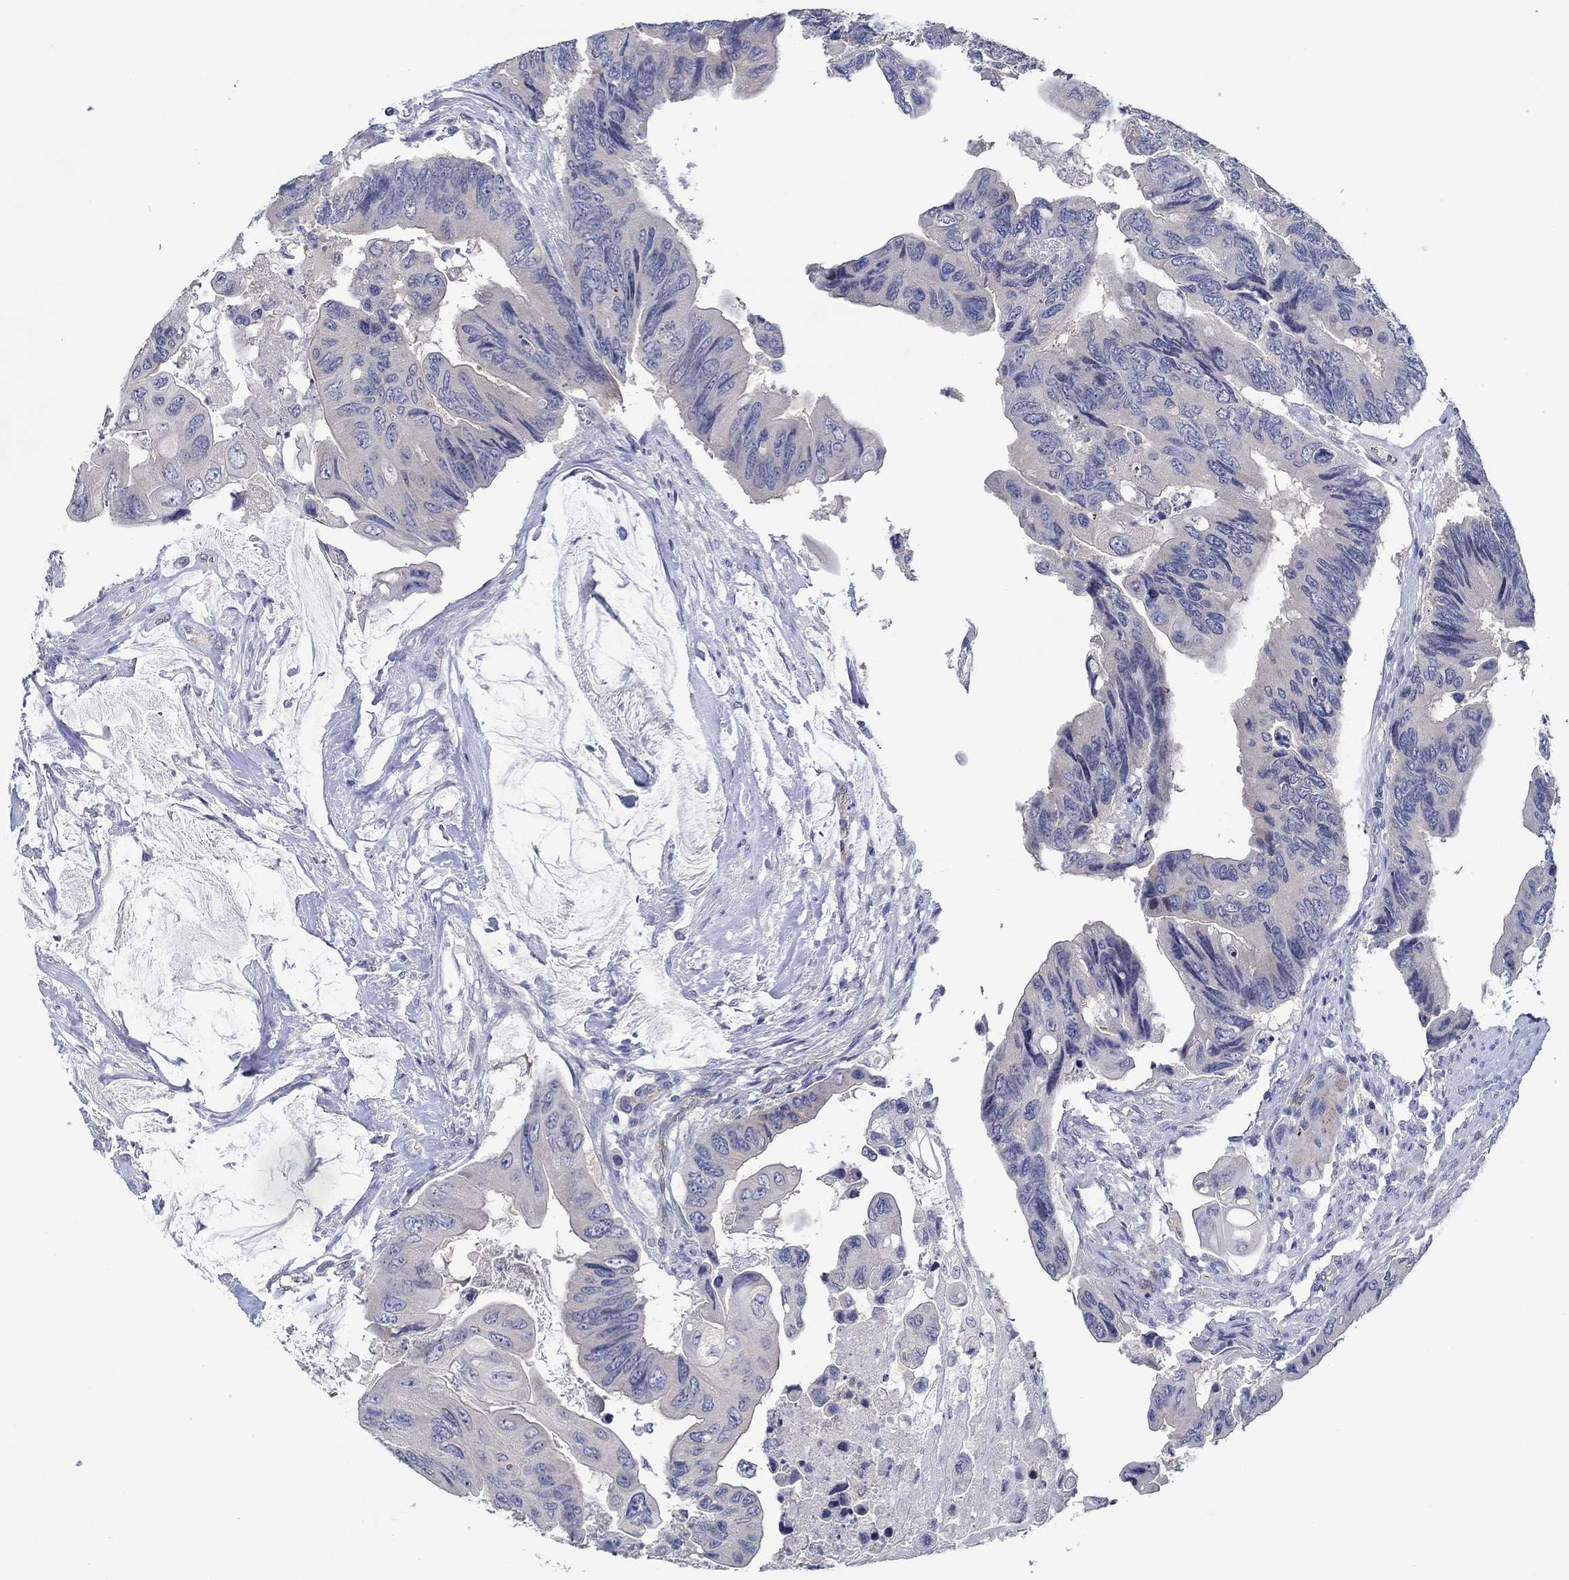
{"staining": {"intensity": "negative", "quantity": "none", "location": "none"}, "tissue": "colorectal cancer", "cell_type": "Tumor cells", "image_type": "cancer", "snomed": [{"axis": "morphology", "description": "Adenocarcinoma, NOS"}, {"axis": "topography", "description": "Rectum"}], "caption": "The micrograph demonstrates no staining of tumor cells in colorectal cancer. (Brightfield microscopy of DAB (3,3'-diaminobenzidine) immunohistochemistry at high magnification).", "gene": "GJA5", "patient": {"sex": "male", "age": 63}}